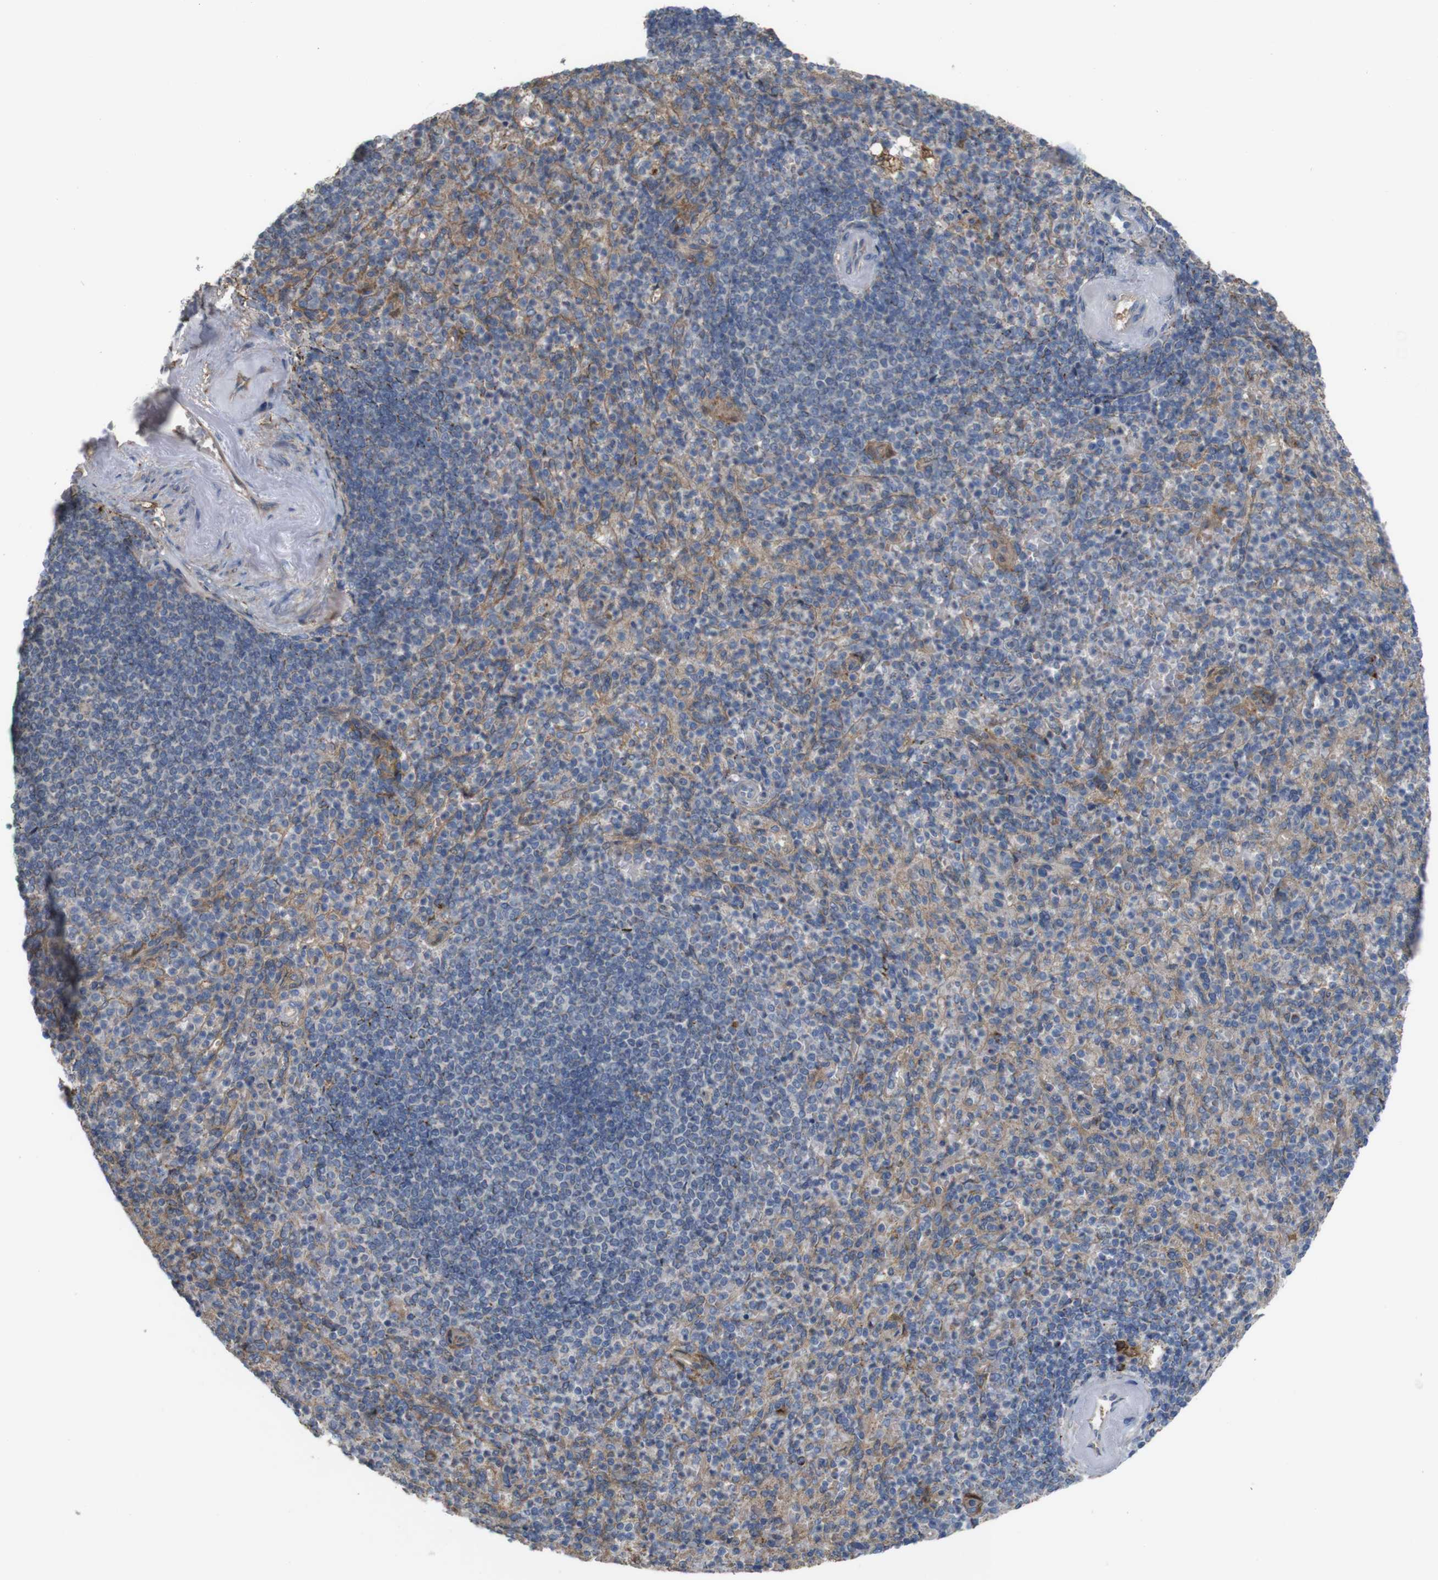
{"staining": {"intensity": "weak", "quantity": "25%-75%", "location": "cytoplasmic/membranous"}, "tissue": "spleen", "cell_type": "Cells in red pulp", "image_type": "normal", "snomed": [{"axis": "morphology", "description": "Normal tissue, NOS"}, {"axis": "topography", "description": "Spleen"}], "caption": "Unremarkable spleen was stained to show a protein in brown. There is low levels of weak cytoplasmic/membranous positivity in approximately 25%-75% of cells in red pulp. (Brightfield microscopy of DAB IHC at high magnification).", "gene": "PTPRR", "patient": {"sex": "female", "age": 74}}